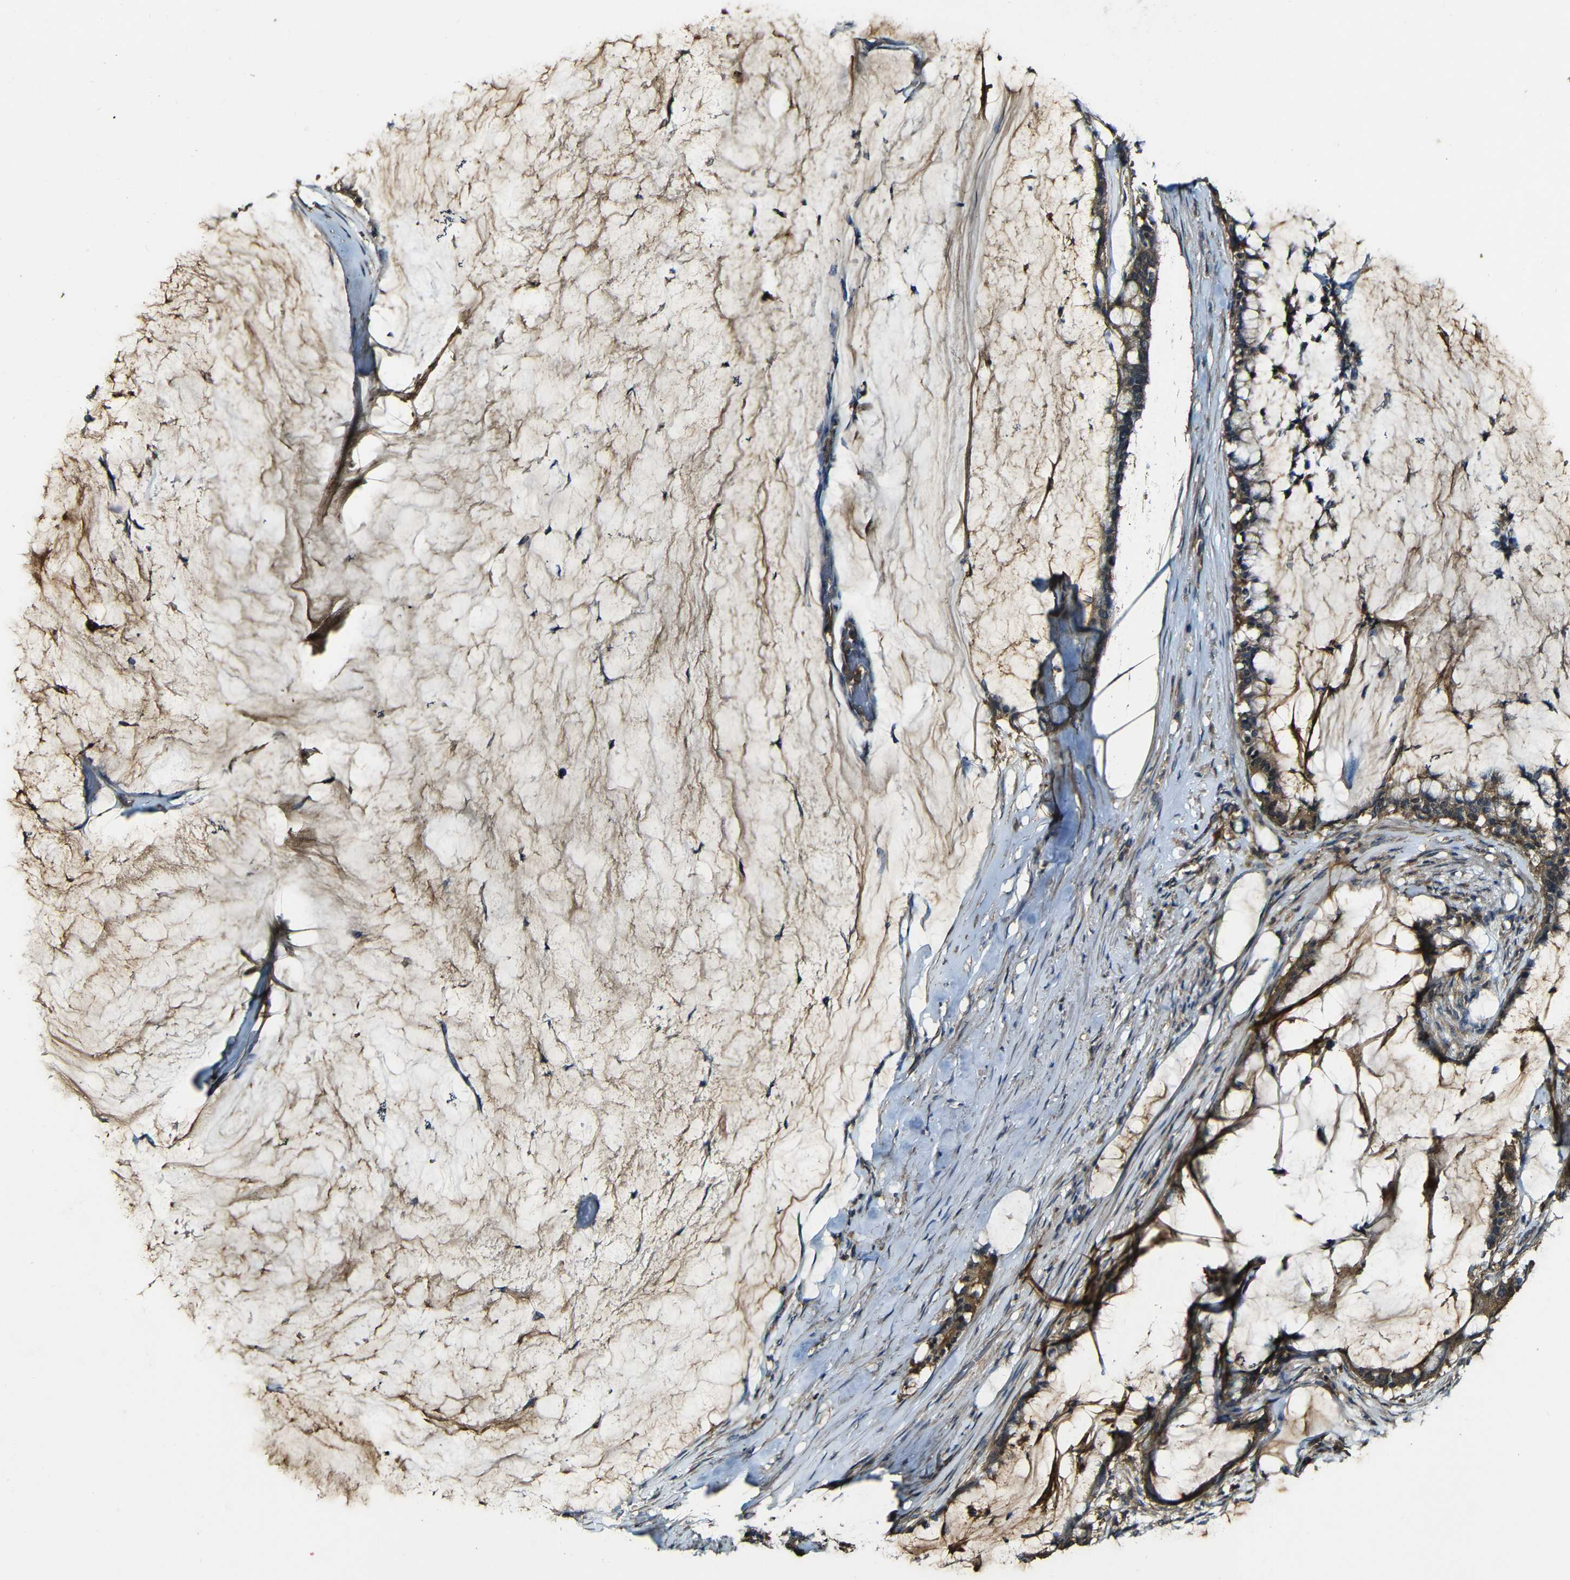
{"staining": {"intensity": "strong", "quantity": ">75%", "location": "cytoplasmic/membranous"}, "tissue": "pancreatic cancer", "cell_type": "Tumor cells", "image_type": "cancer", "snomed": [{"axis": "morphology", "description": "Adenocarcinoma, NOS"}, {"axis": "topography", "description": "Pancreas"}], "caption": "IHC photomicrograph of neoplastic tissue: human pancreatic cancer stained using IHC demonstrates high levels of strong protein expression localized specifically in the cytoplasmic/membranous of tumor cells, appearing as a cytoplasmic/membranous brown color.", "gene": "CASP8", "patient": {"sex": "male", "age": 41}}